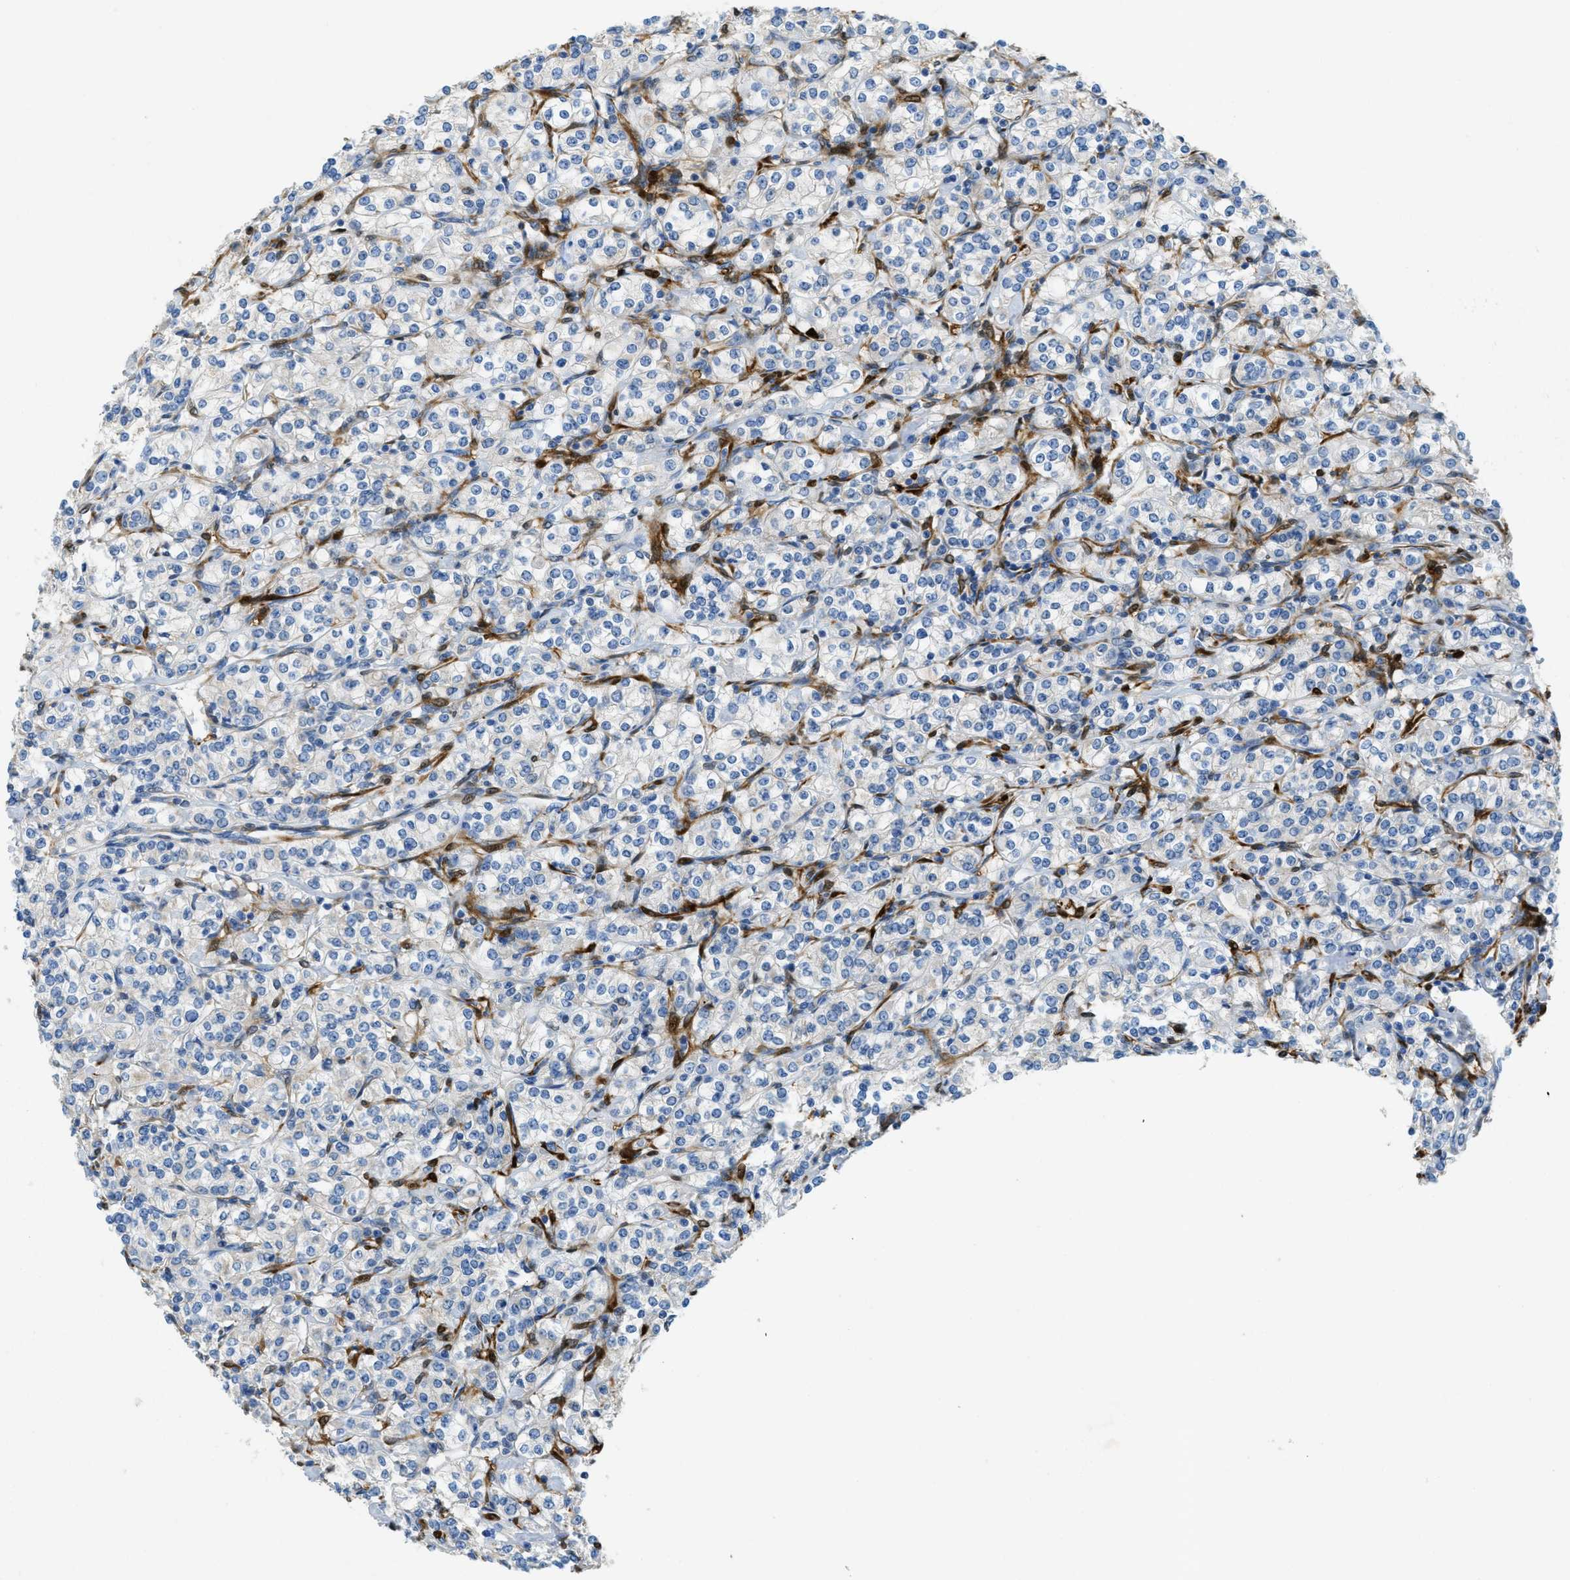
{"staining": {"intensity": "negative", "quantity": "none", "location": "none"}, "tissue": "renal cancer", "cell_type": "Tumor cells", "image_type": "cancer", "snomed": [{"axis": "morphology", "description": "Adenocarcinoma, NOS"}, {"axis": "topography", "description": "Kidney"}], "caption": "Immunohistochemical staining of human renal cancer (adenocarcinoma) displays no significant expression in tumor cells.", "gene": "CYGB", "patient": {"sex": "male", "age": 77}}